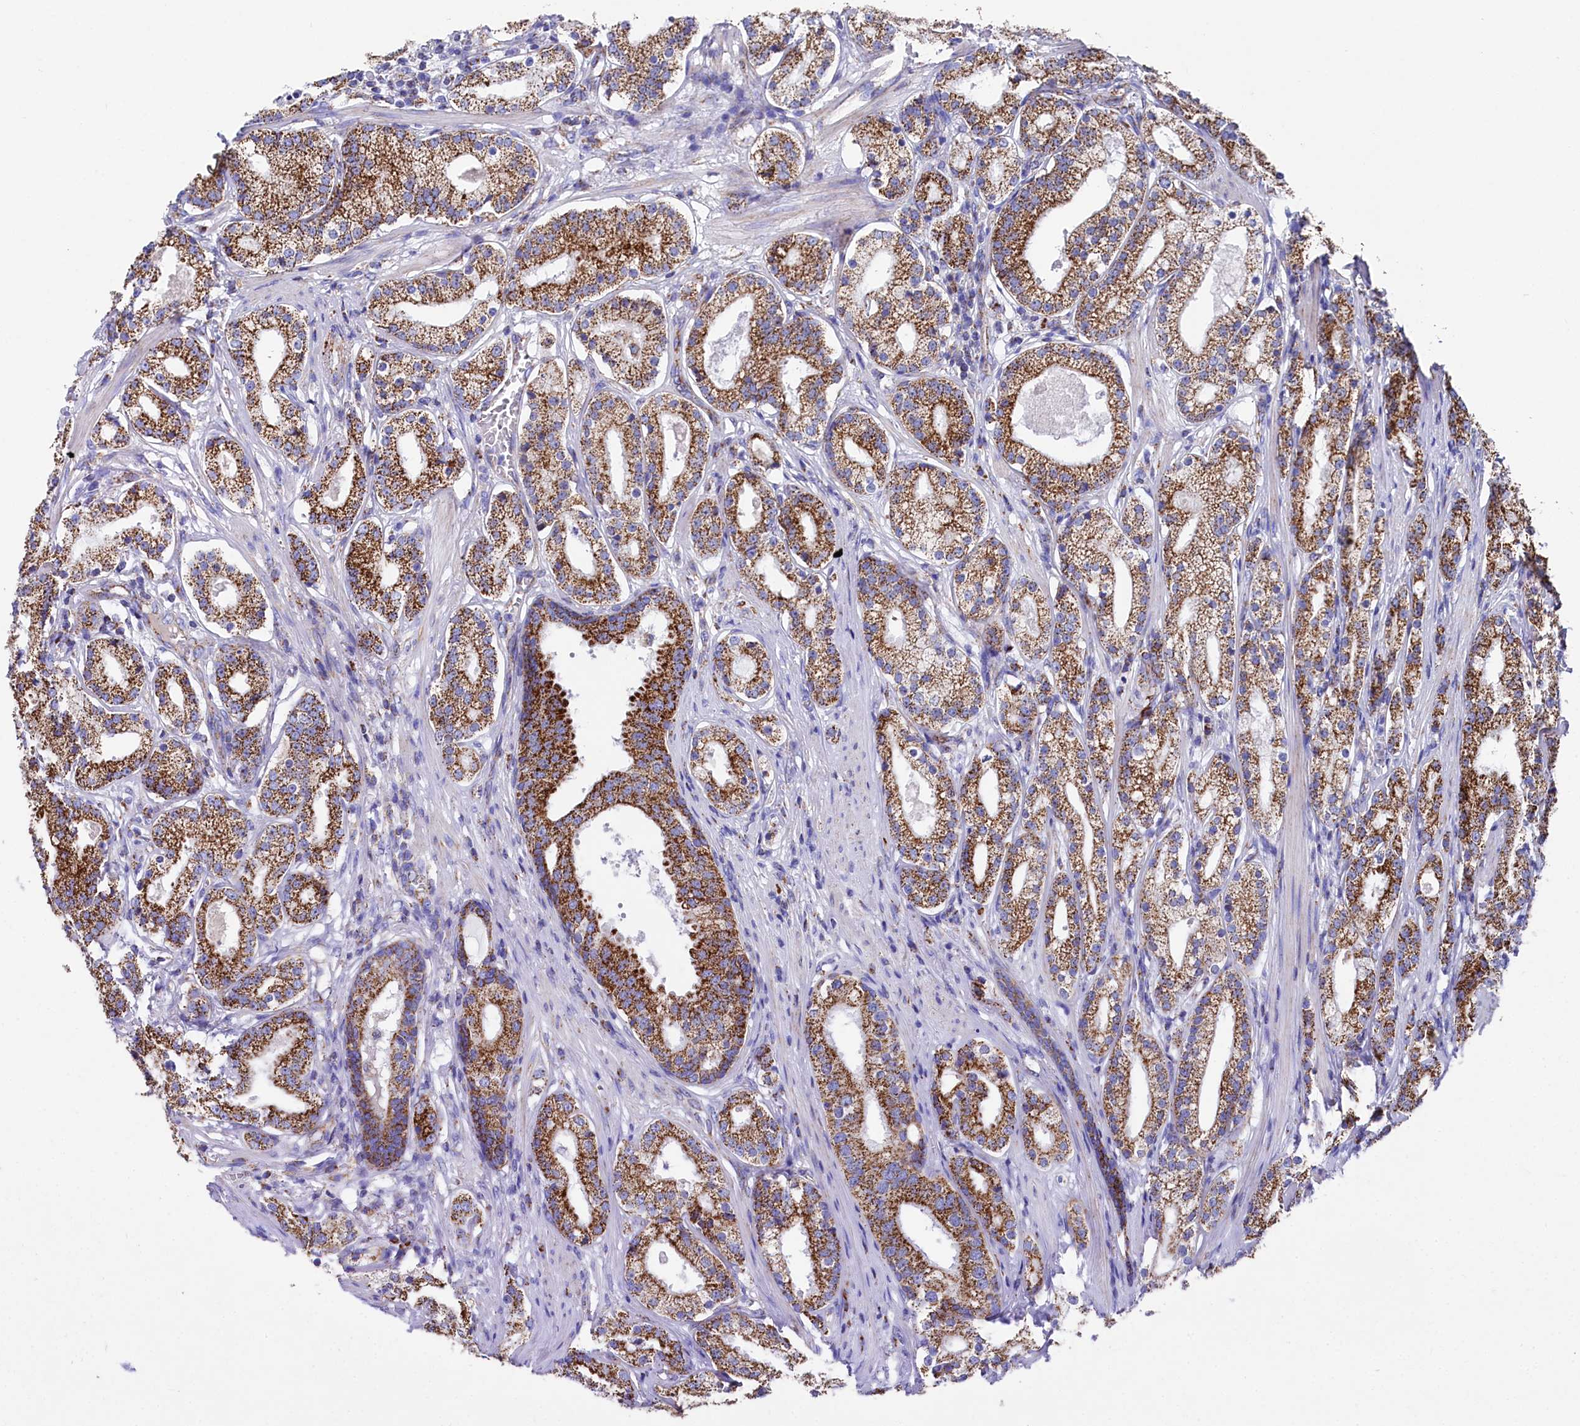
{"staining": {"intensity": "moderate", "quantity": ">75%", "location": "cytoplasmic/membranous"}, "tissue": "prostate cancer", "cell_type": "Tumor cells", "image_type": "cancer", "snomed": [{"axis": "morphology", "description": "Adenocarcinoma, High grade"}, {"axis": "topography", "description": "Prostate"}], "caption": "Moderate cytoplasmic/membranous protein staining is seen in about >75% of tumor cells in prostate cancer (high-grade adenocarcinoma).", "gene": "MMAB", "patient": {"sex": "male", "age": 69}}